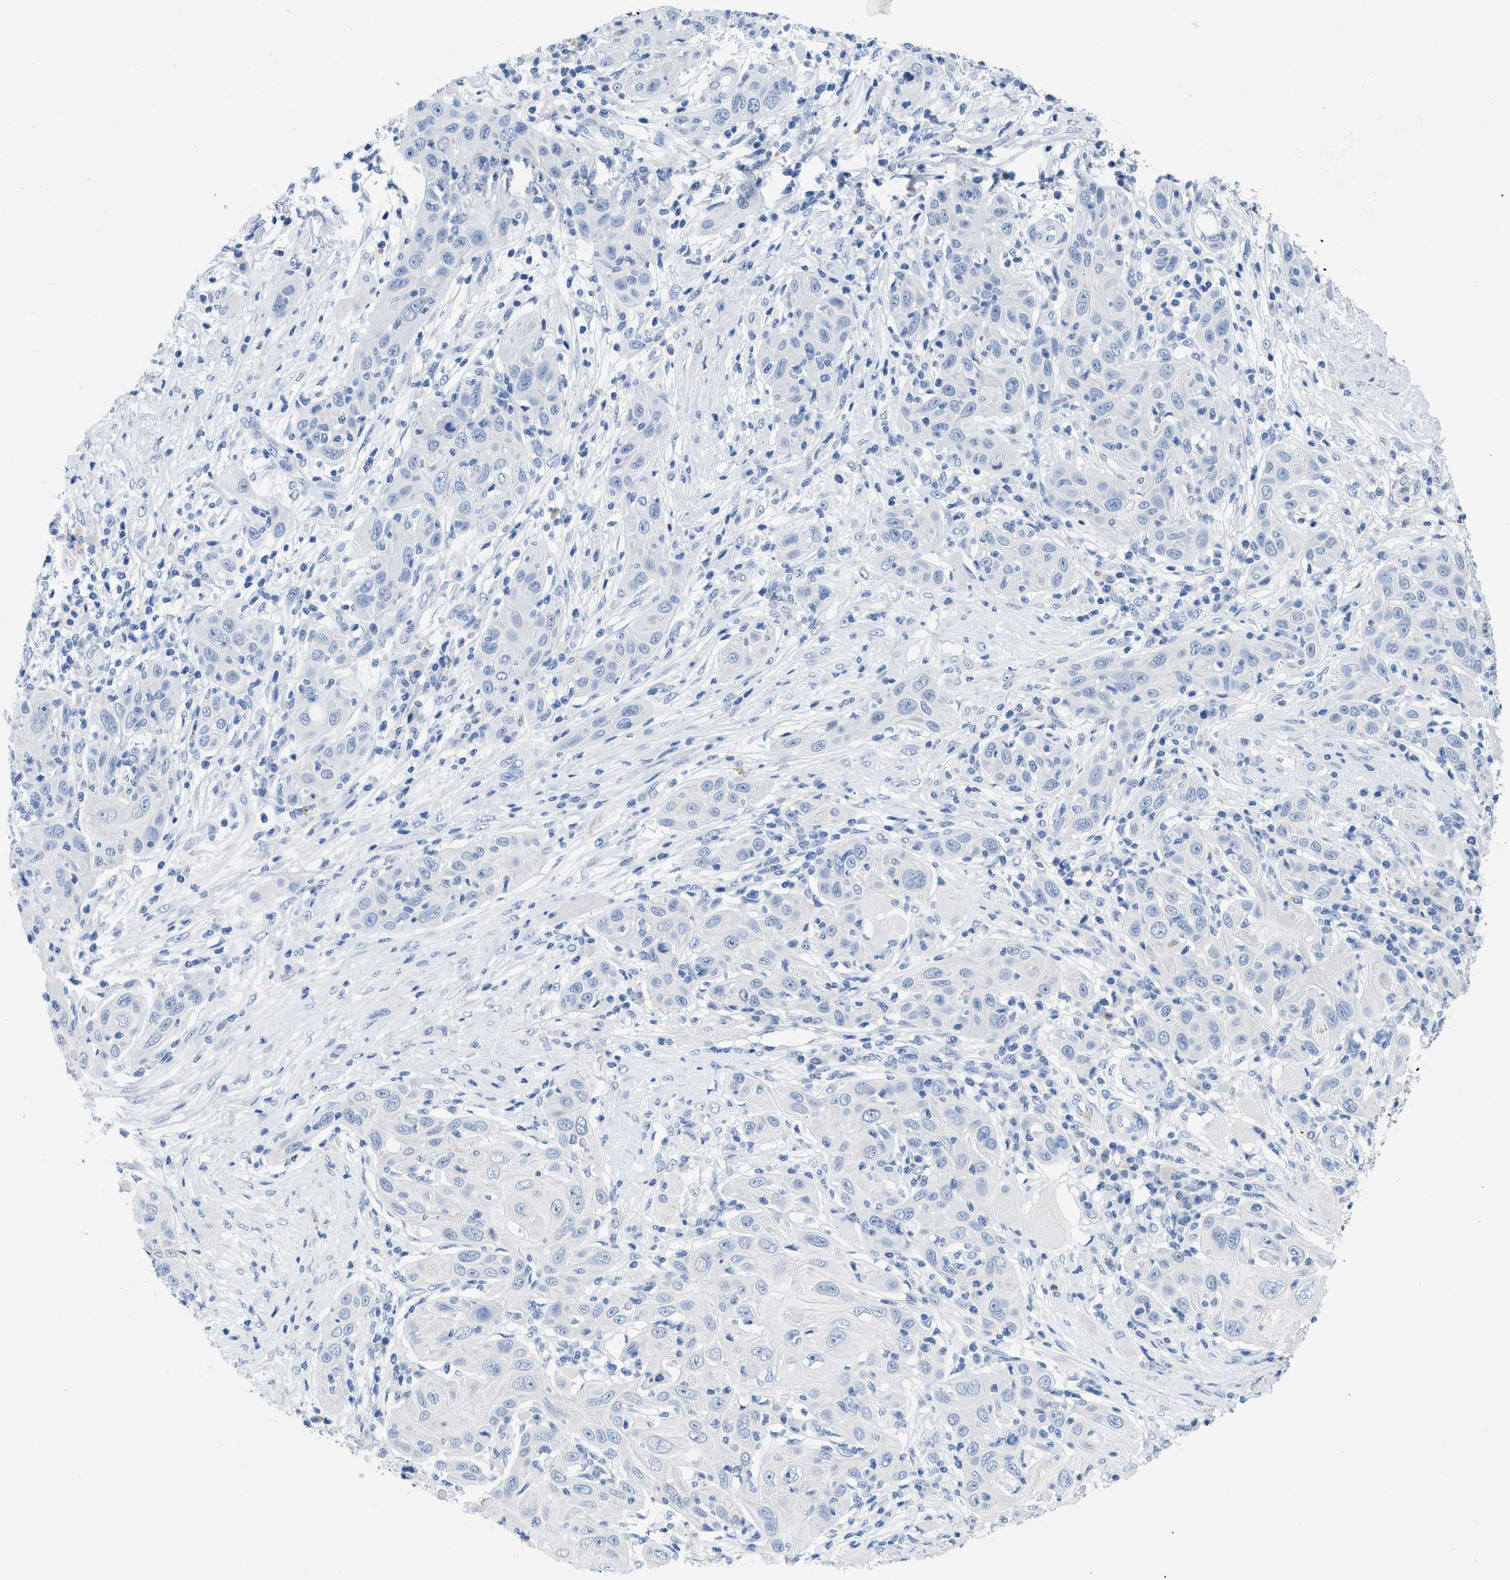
{"staining": {"intensity": "negative", "quantity": "none", "location": "none"}, "tissue": "skin cancer", "cell_type": "Tumor cells", "image_type": "cancer", "snomed": [{"axis": "morphology", "description": "Squamous cell carcinoma, NOS"}, {"axis": "topography", "description": "Skin"}], "caption": "Micrograph shows no significant protein staining in tumor cells of skin cancer.", "gene": "CR1", "patient": {"sex": "female", "age": 88}}